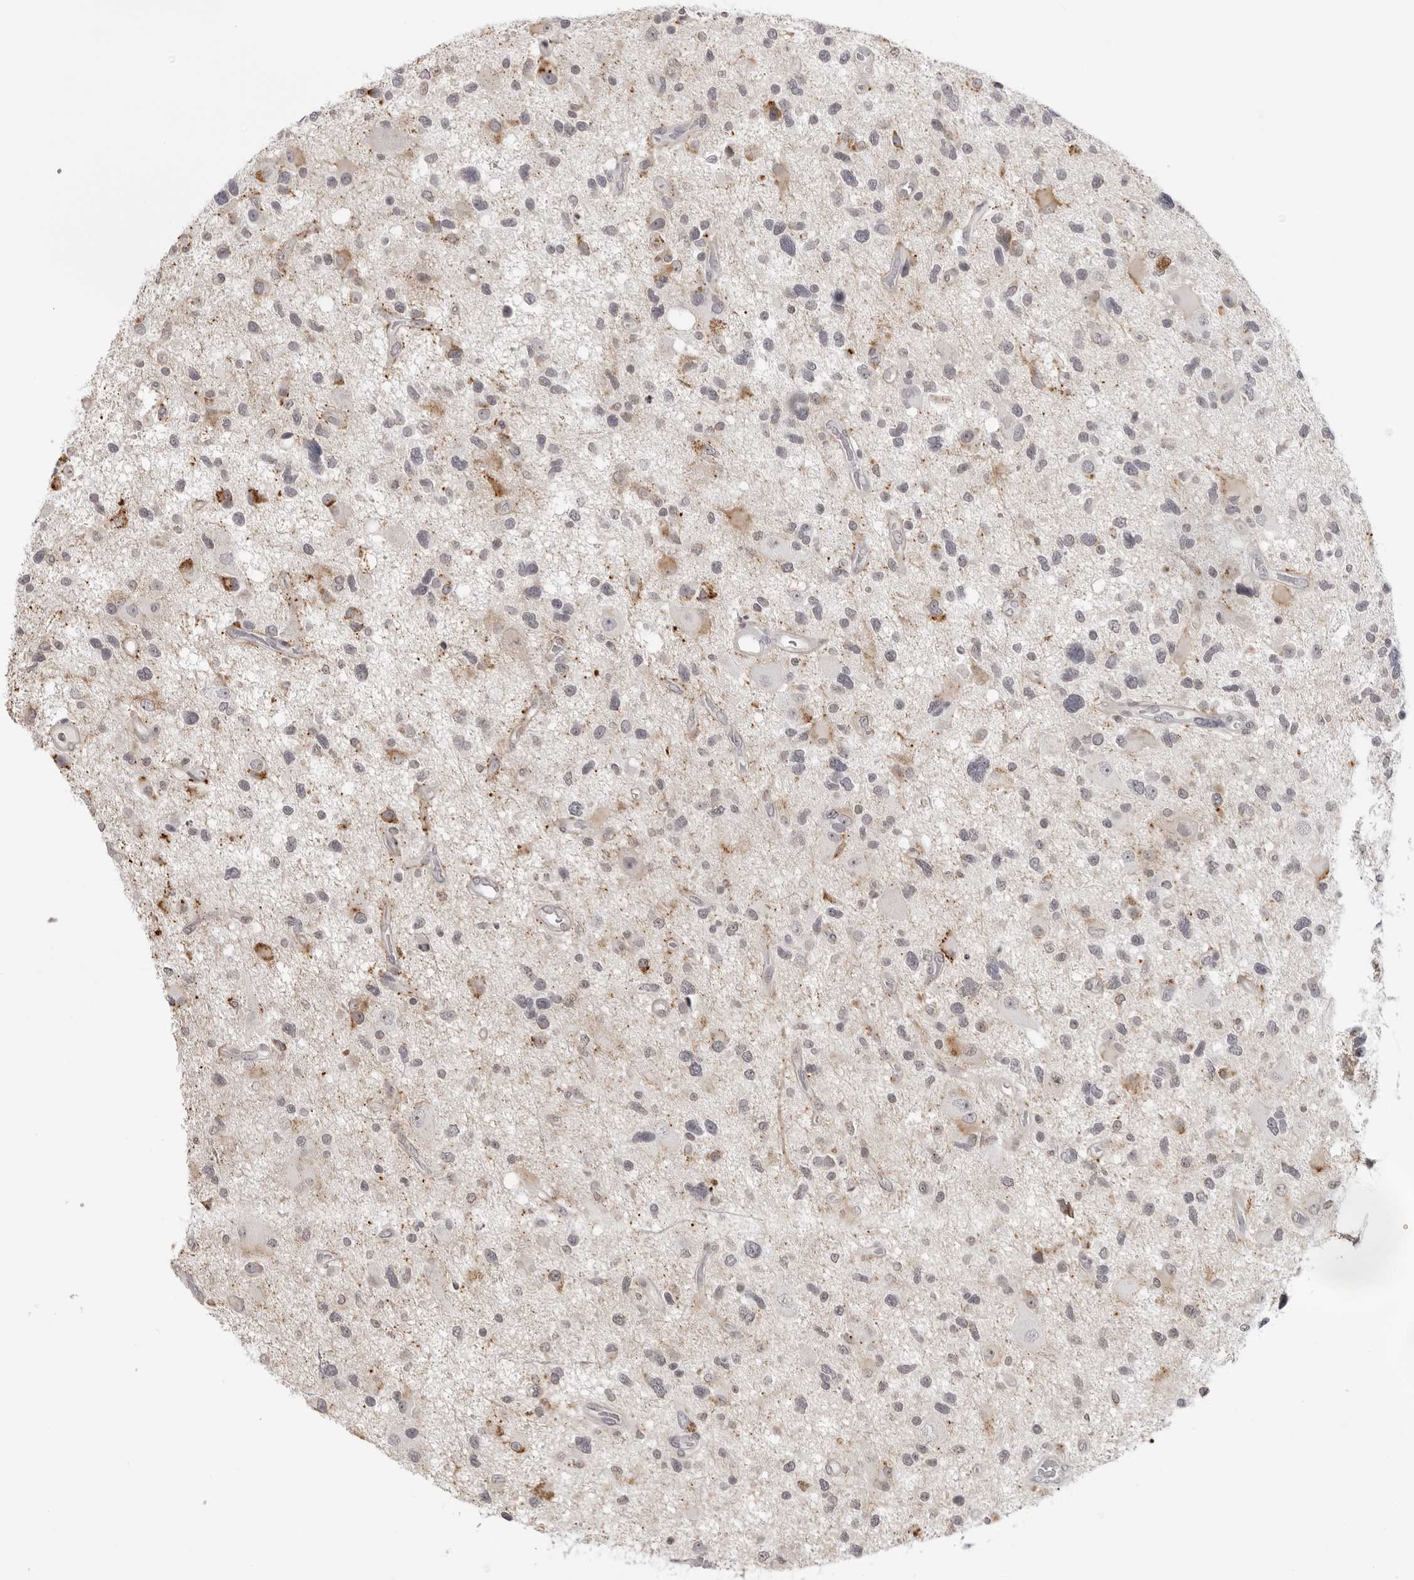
{"staining": {"intensity": "negative", "quantity": "none", "location": "none"}, "tissue": "glioma", "cell_type": "Tumor cells", "image_type": "cancer", "snomed": [{"axis": "morphology", "description": "Glioma, malignant, High grade"}, {"axis": "topography", "description": "Brain"}], "caption": "A high-resolution photomicrograph shows immunohistochemistry (IHC) staining of high-grade glioma (malignant), which exhibits no significant positivity in tumor cells.", "gene": "ACP6", "patient": {"sex": "male", "age": 33}}